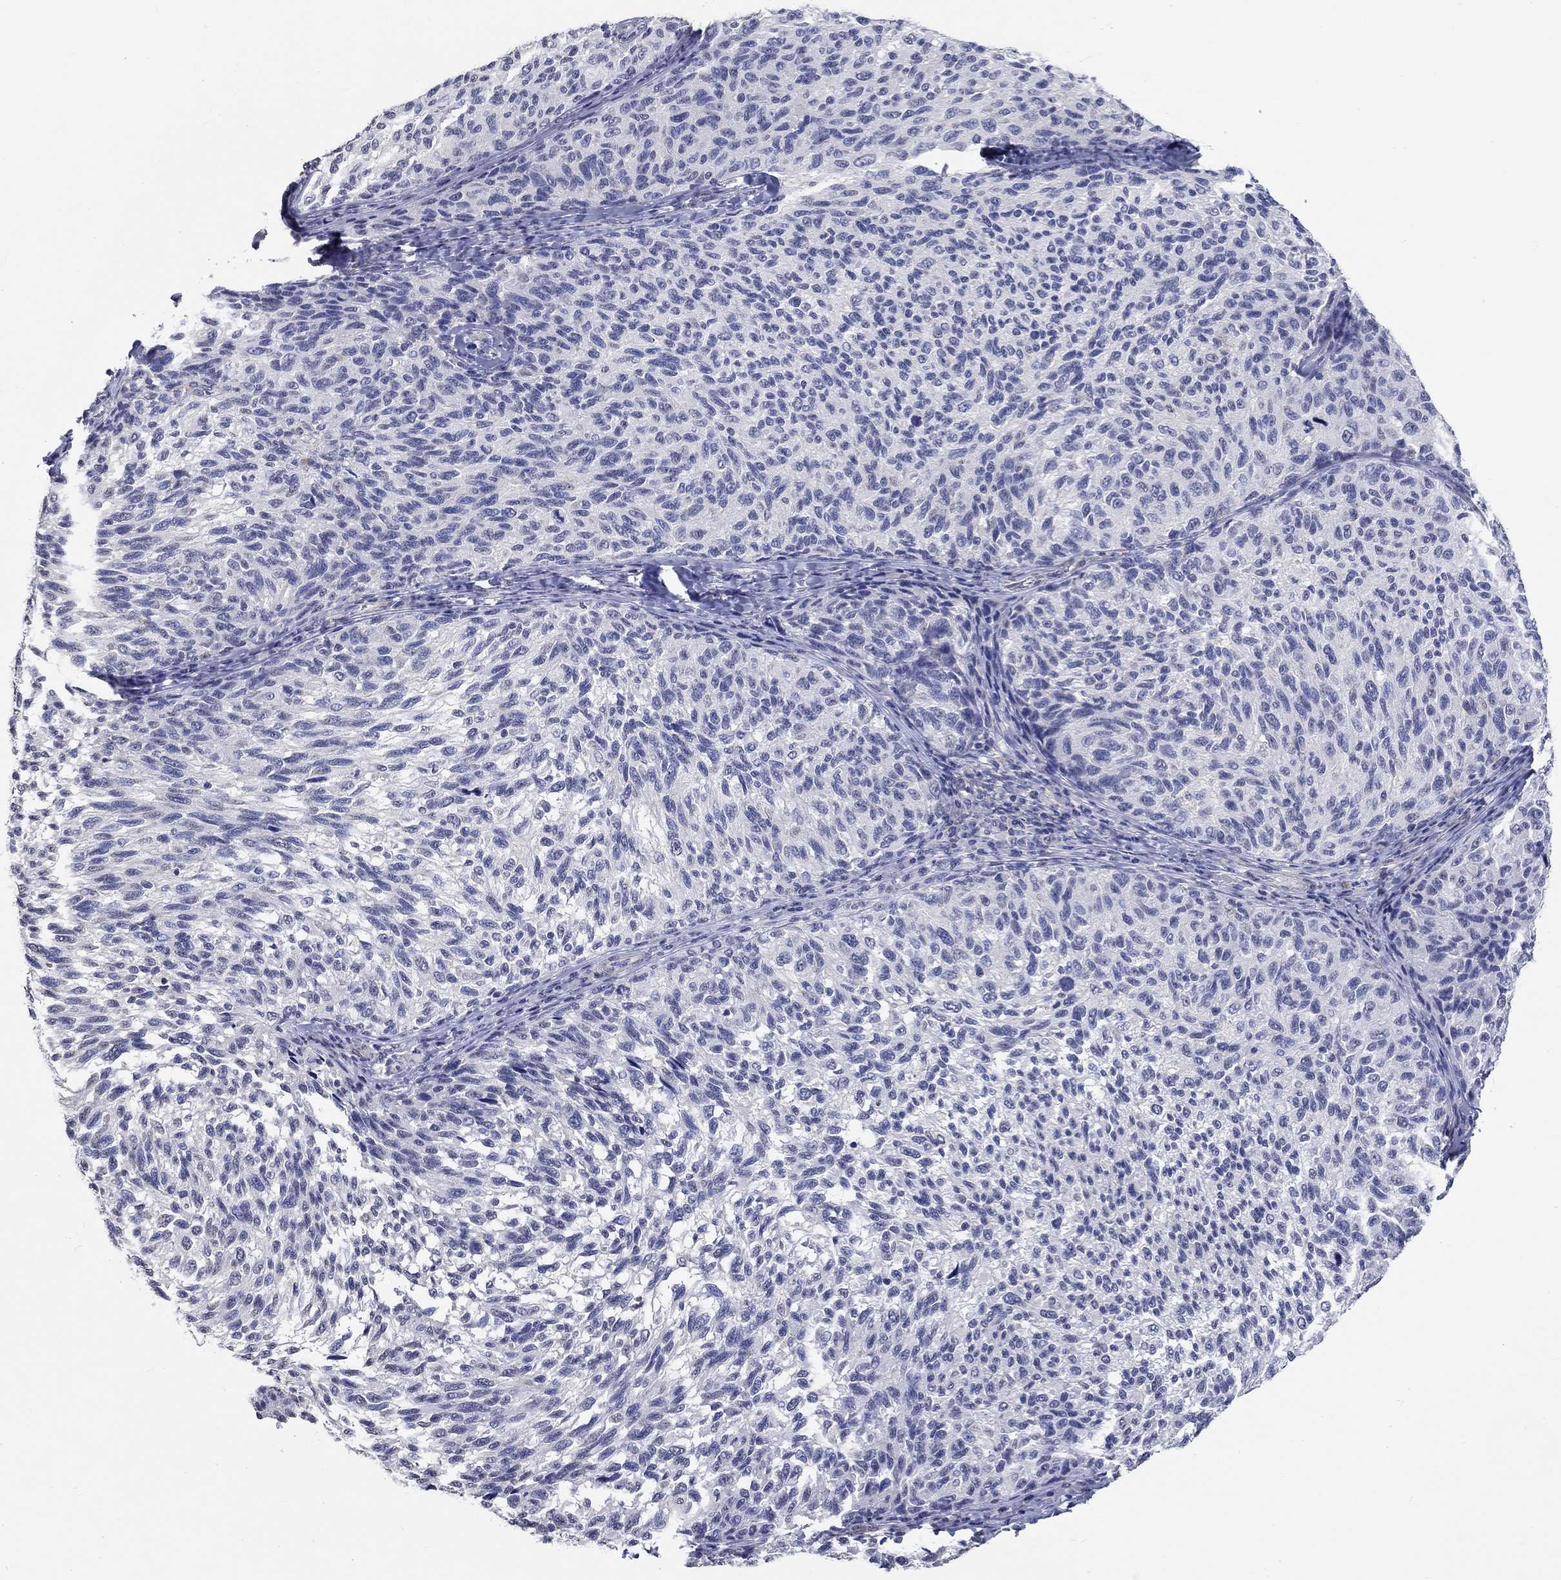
{"staining": {"intensity": "negative", "quantity": "none", "location": "none"}, "tissue": "melanoma", "cell_type": "Tumor cells", "image_type": "cancer", "snomed": [{"axis": "morphology", "description": "Malignant melanoma, NOS"}, {"axis": "topography", "description": "Skin"}], "caption": "This is a photomicrograph of immunohistochemistry (IHC) staining of melanoma, which shows no expression in tumor cells.", "gene": "PDE1B", "patient": {"sex": "female", "age": 73}}